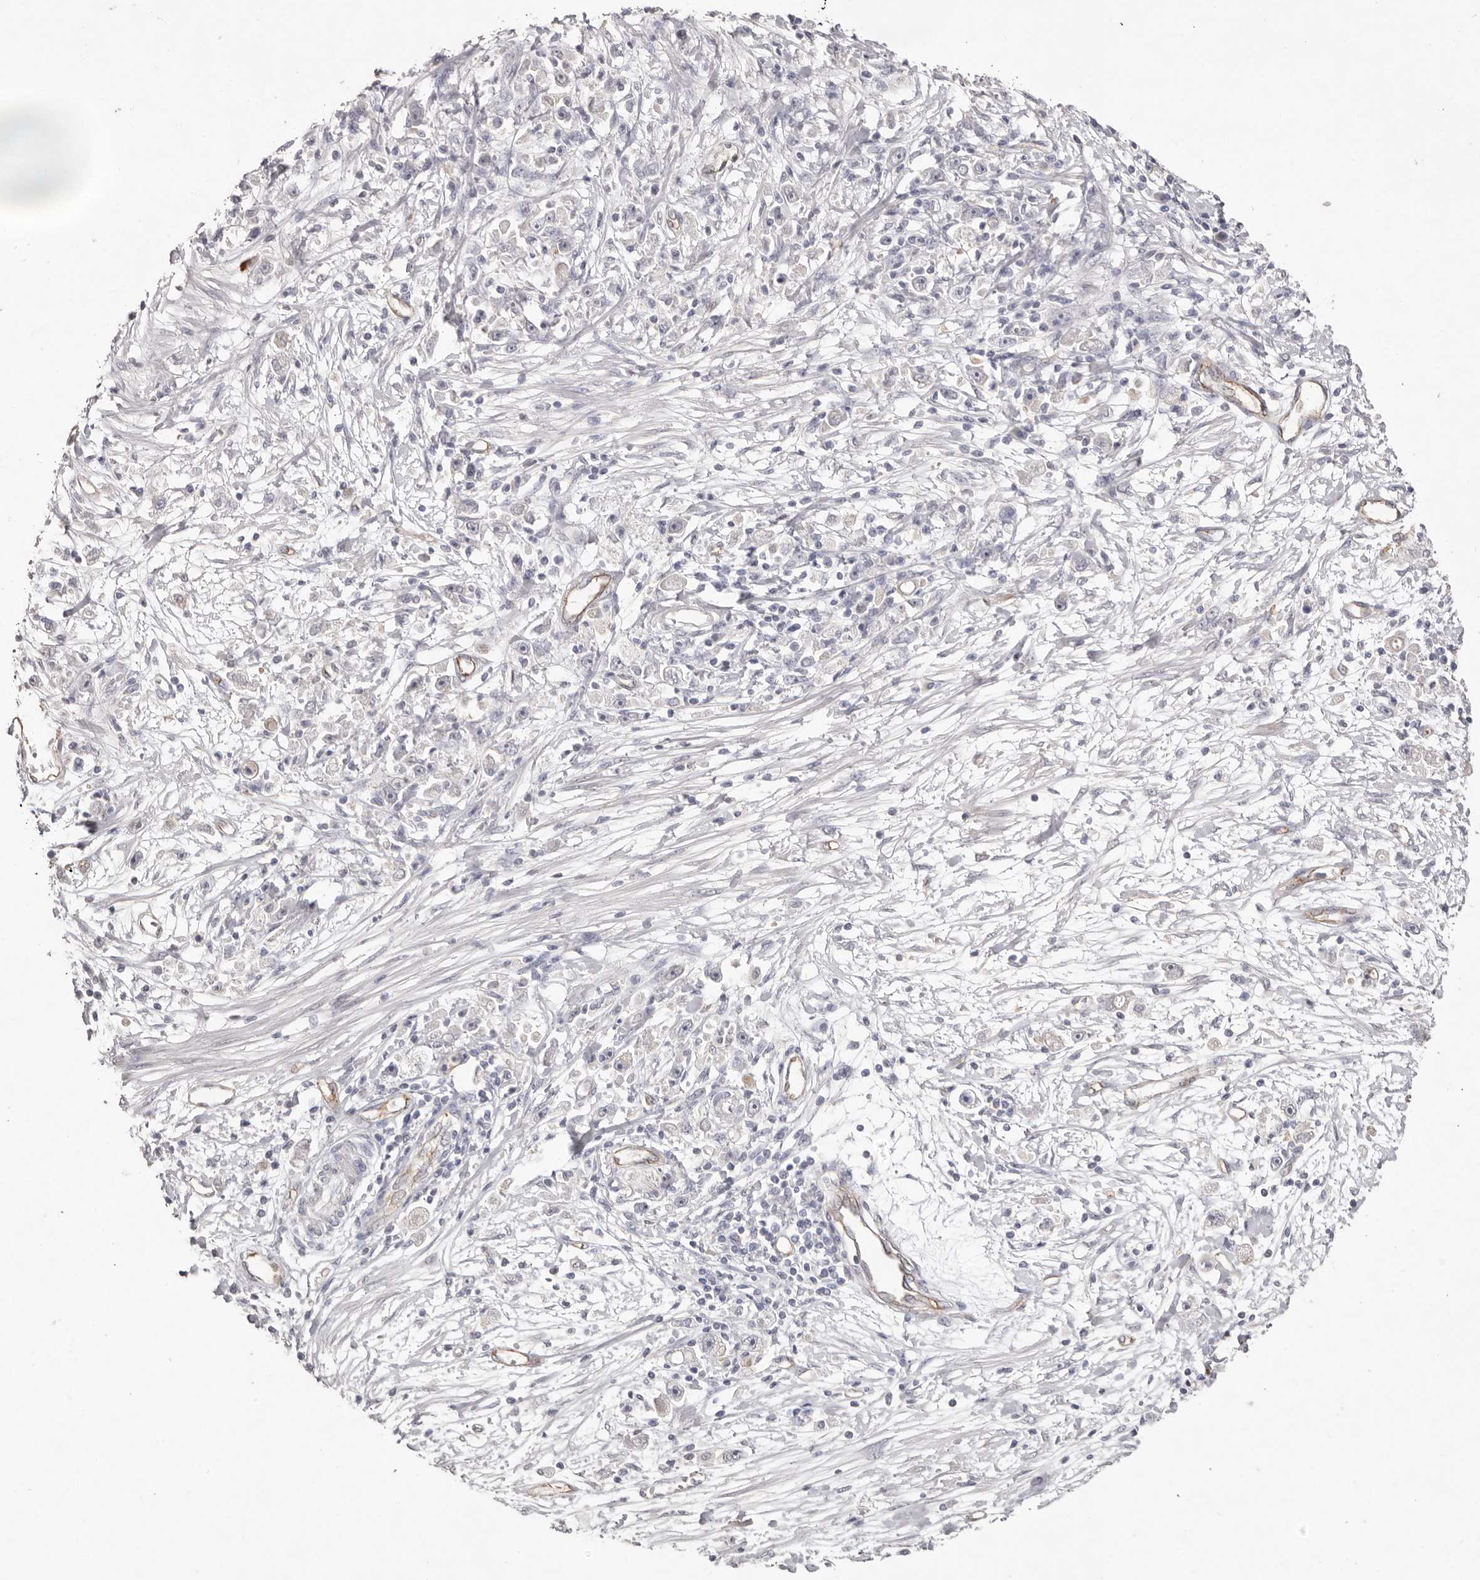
{"staining": {"intensity": "negative", "quantity": "none", "location": "none"}, "tissue": "stomach cancer", "cell_type": "Tumor cells", "image_type": "cancer", "snomed": [{"axis": "morphology", "description": "Adenocarcinoma, NOS"}, {"axis": "topography", "description": "Stomach"}], "caption": "Immunohistochemistry (IHC) histopathology image of neoplastic tissue: human stomach cancer stained with DAB exhibits no significant protein expression in tumor cells.", "gene": "ZYG11B", "patient": {"sex": "female", "age": 59}}